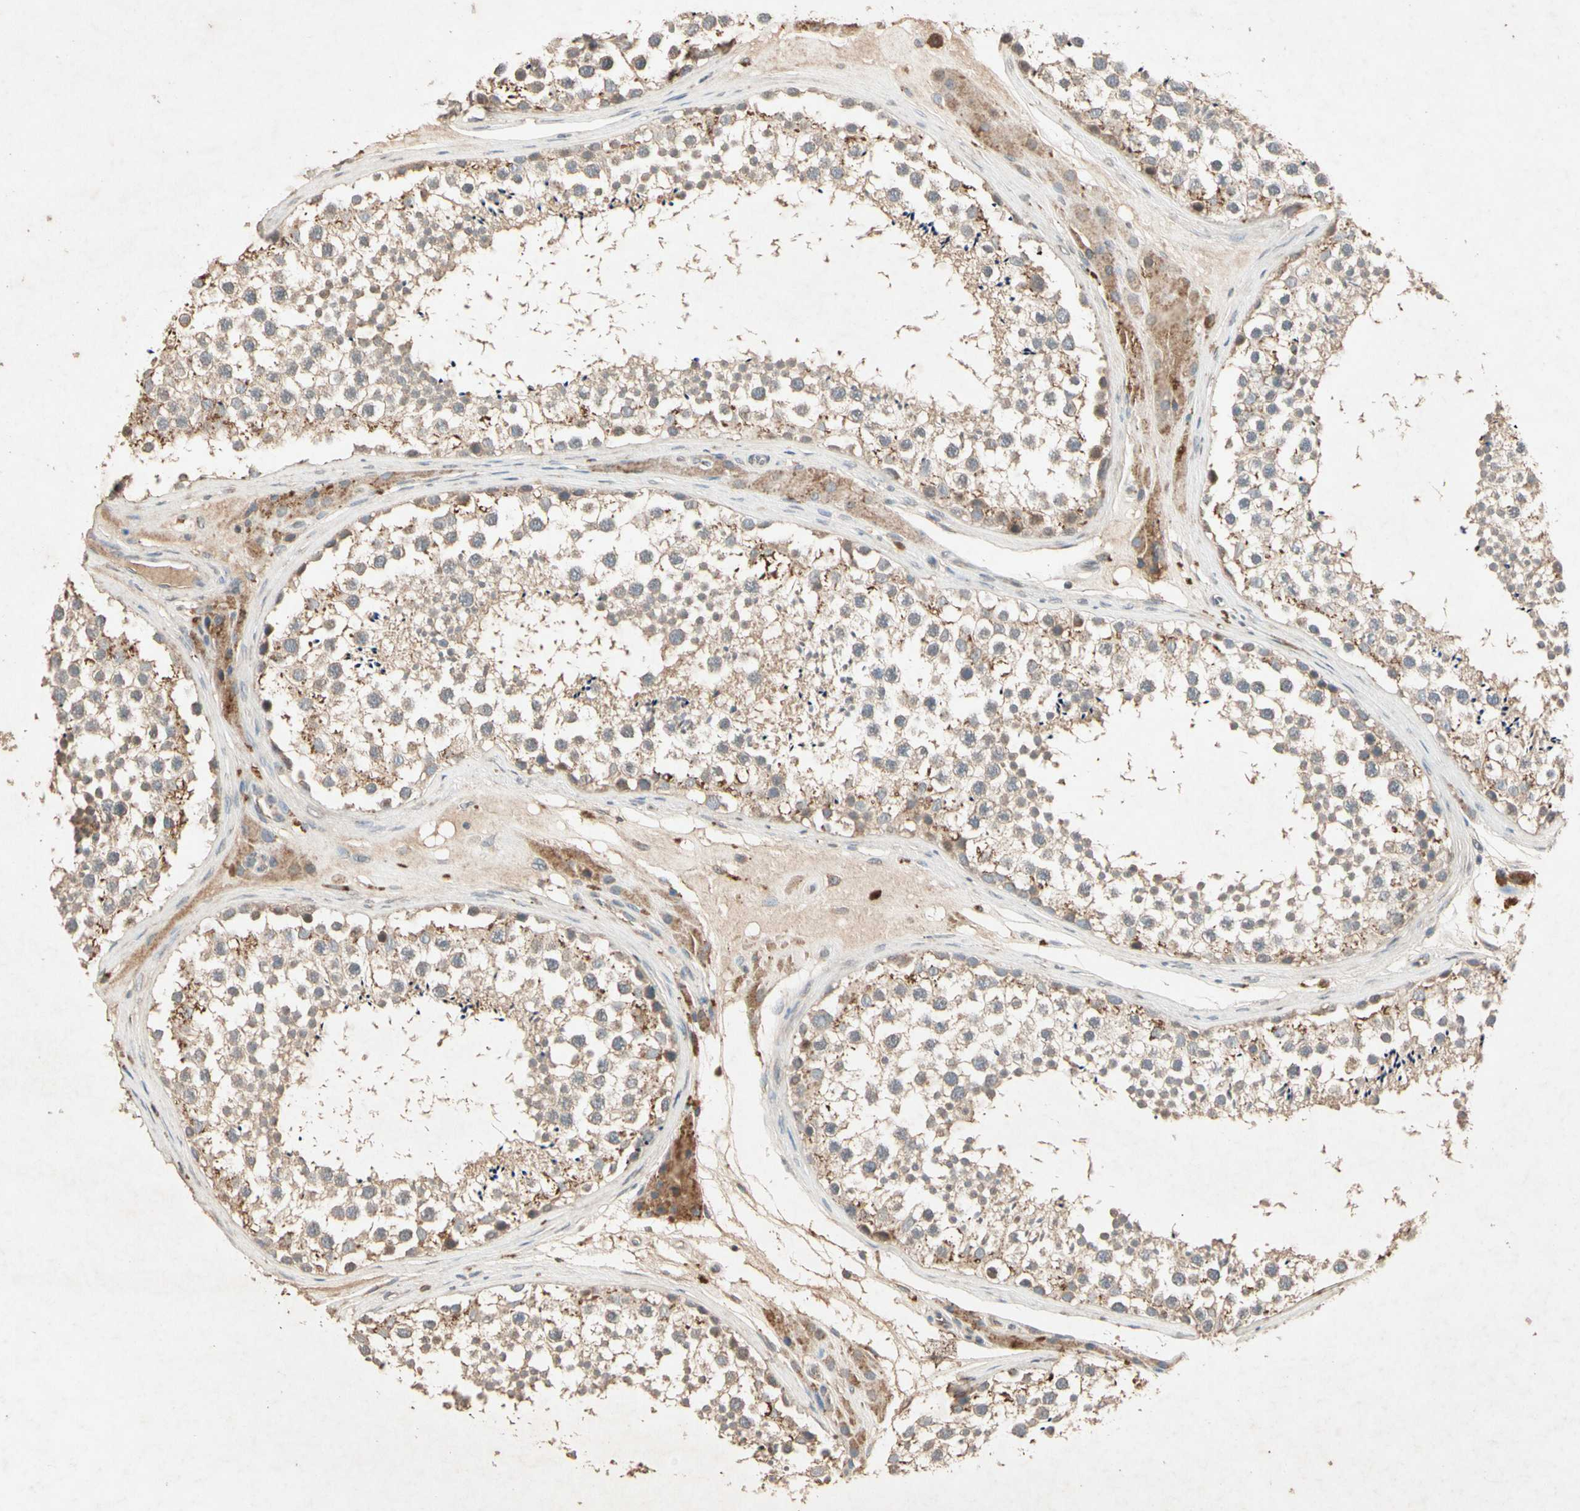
{"staining": {"intensity": "moderate", "quantity": ">75%", "location": "cytoplasmic/membranous"}, "tissue": "testis", "cell_type": "Cells in seminiferous ducts", "image_type": "normal", "snomed": [{"axis": "morphology", "description": "Normal tissue, NOS"}, {"axis": "topography", "description": "Testis"}], "caption": "Immunohistochemistry (IHC) histopathology image of normal human testis stained for a protein (brown), which demonstrates medium levels of moderate cytoplasmic/membranous expression in about >75% of cells in seminiferous ducts.", "gene": "GPLD1", "patient": {"sex": "male", "age": 46}}